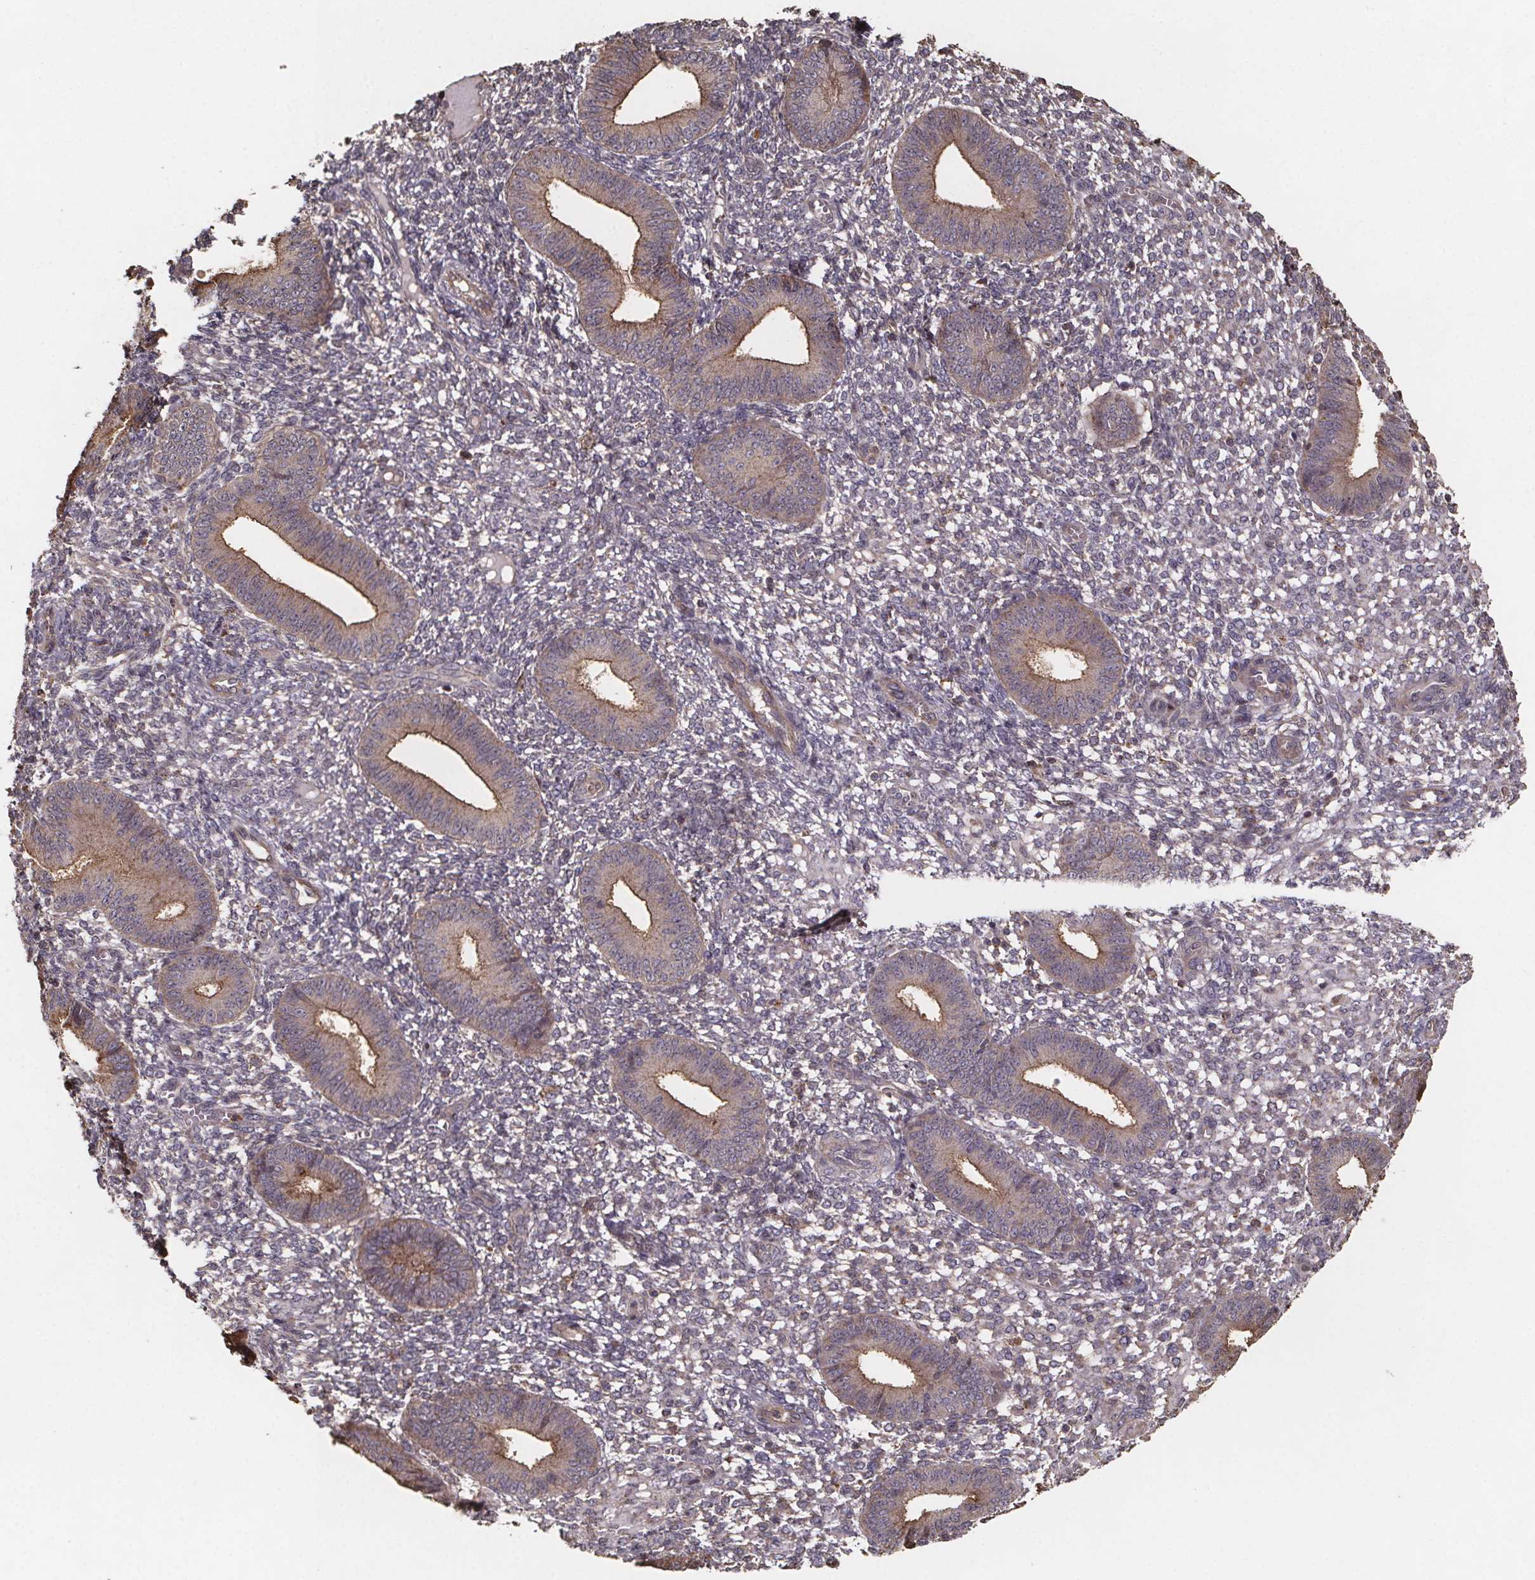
{"staining": {"intensity": "negative", "quantity": "none", "location": "none"}, "tissue": "endometrium", "cell_type": "Cells in endometrial stroma", "image_type": "normal", "snomed": [{"axis": "morphology", "description": "Normal tissue, NOS"}, {"axis": "topography", "description": "Endometrium"}], "caption": "Immunohistochemical staining of benign human endometrium shows no significant expression in cells in endometrial stroma.", "gene": "ZNF879", "patient": {"sex": "female", "age": 42}}